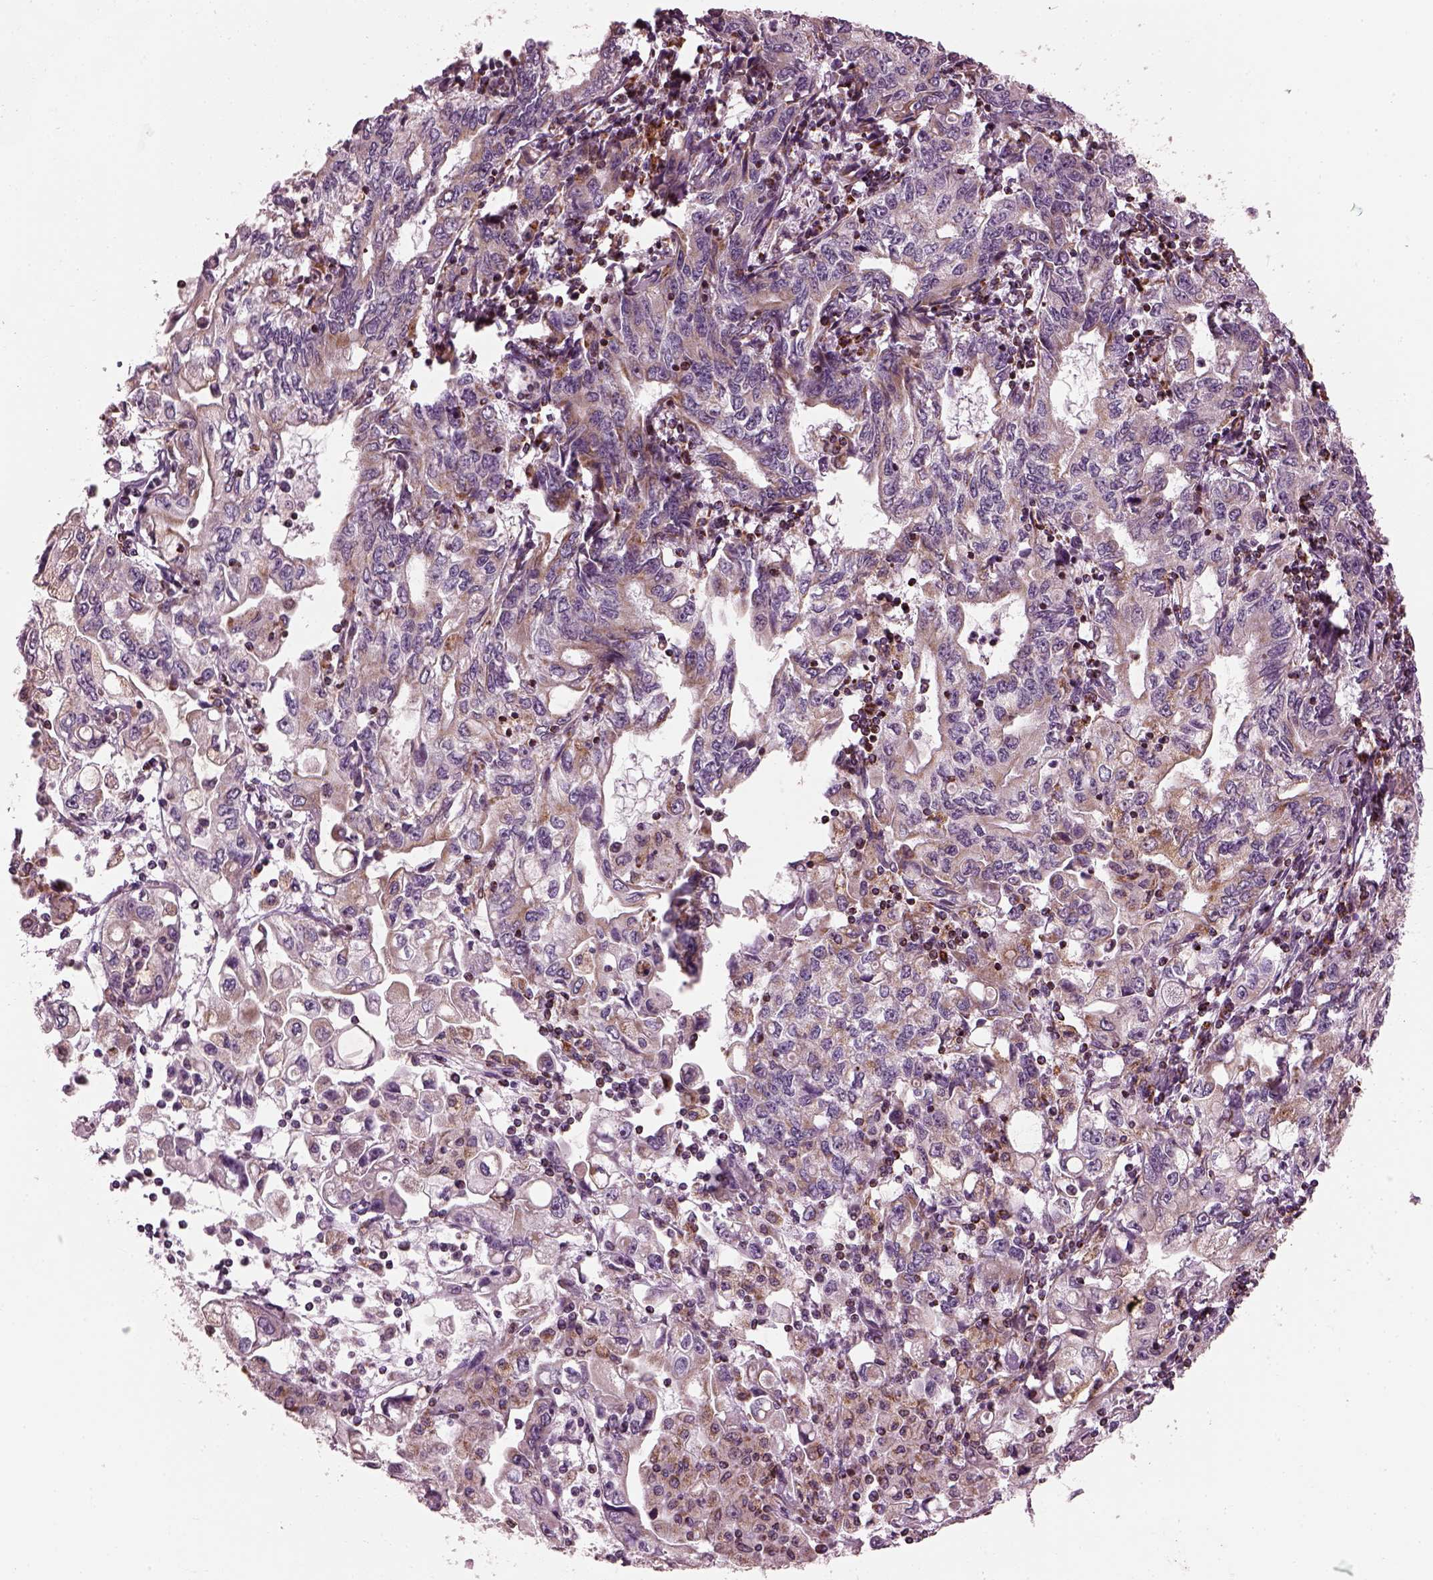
{"staining": {"intensity": "weak", "quantity": ">75%", "location": "cytoplasmic/membranous"}, "tissue": "stomach cancer", "cell_type": "Tumor cells", "image_type": "cancer", "snomed": [{"axis": "morphology", "description": "Adenocarcinoma, NOS"}, {"axis": "topography", "description": "Stomach, lower"}], "caption": "High-power microscopy captured an immunohistochemistry image of adenocarcinoma (stomach), revealing weak cytoplasmic/membranous staining in about >75% of tumor cells. The protein is stained brown, and the nuclei are stained in blue (DAB (3,3'-diaminobenzidine) IHC with brightfield microscopy, high magnification).", "gene": "ATP5MF", "patient": {"sex": "female", "age": 72}}